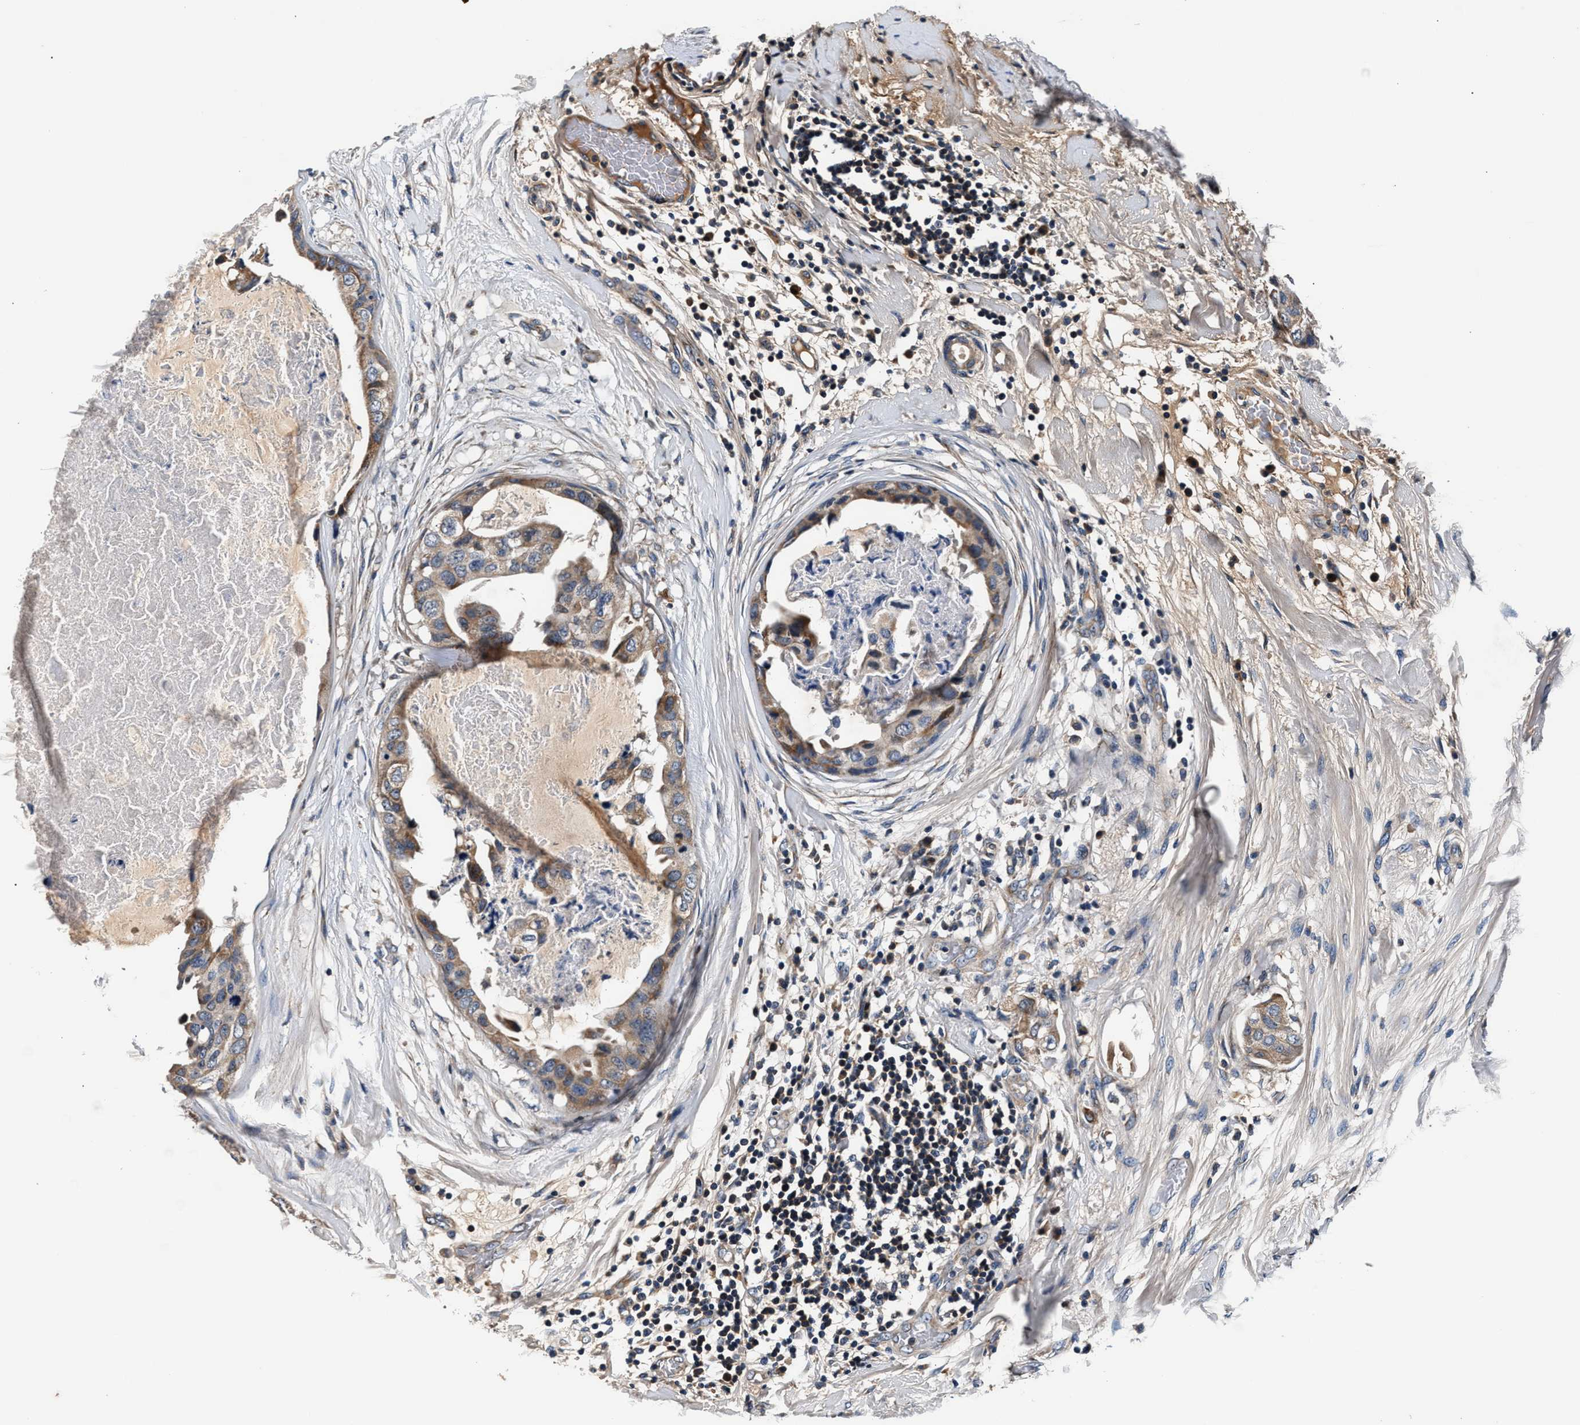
{"staining": {"intensity": "moderate", "quantity": ">75%", "location": "cytoplasmic/membranous"}, "tissue": "breast cancer", "cell_type": "Tumor cells", "image_type": "cancer", "snomed": [{"axis": "morphology", "description": "Duct carcinoma"}, {"axis": "topography", "description": "Breast"}], "caption": "The photomicrograph demonstrates staining of breast cancer, revealing moderate cytoplasmic/membranous protein staining (brown color) within tumor cells.", "gene": "IMMT", "patient": {"sex": "female", "age": 40}}